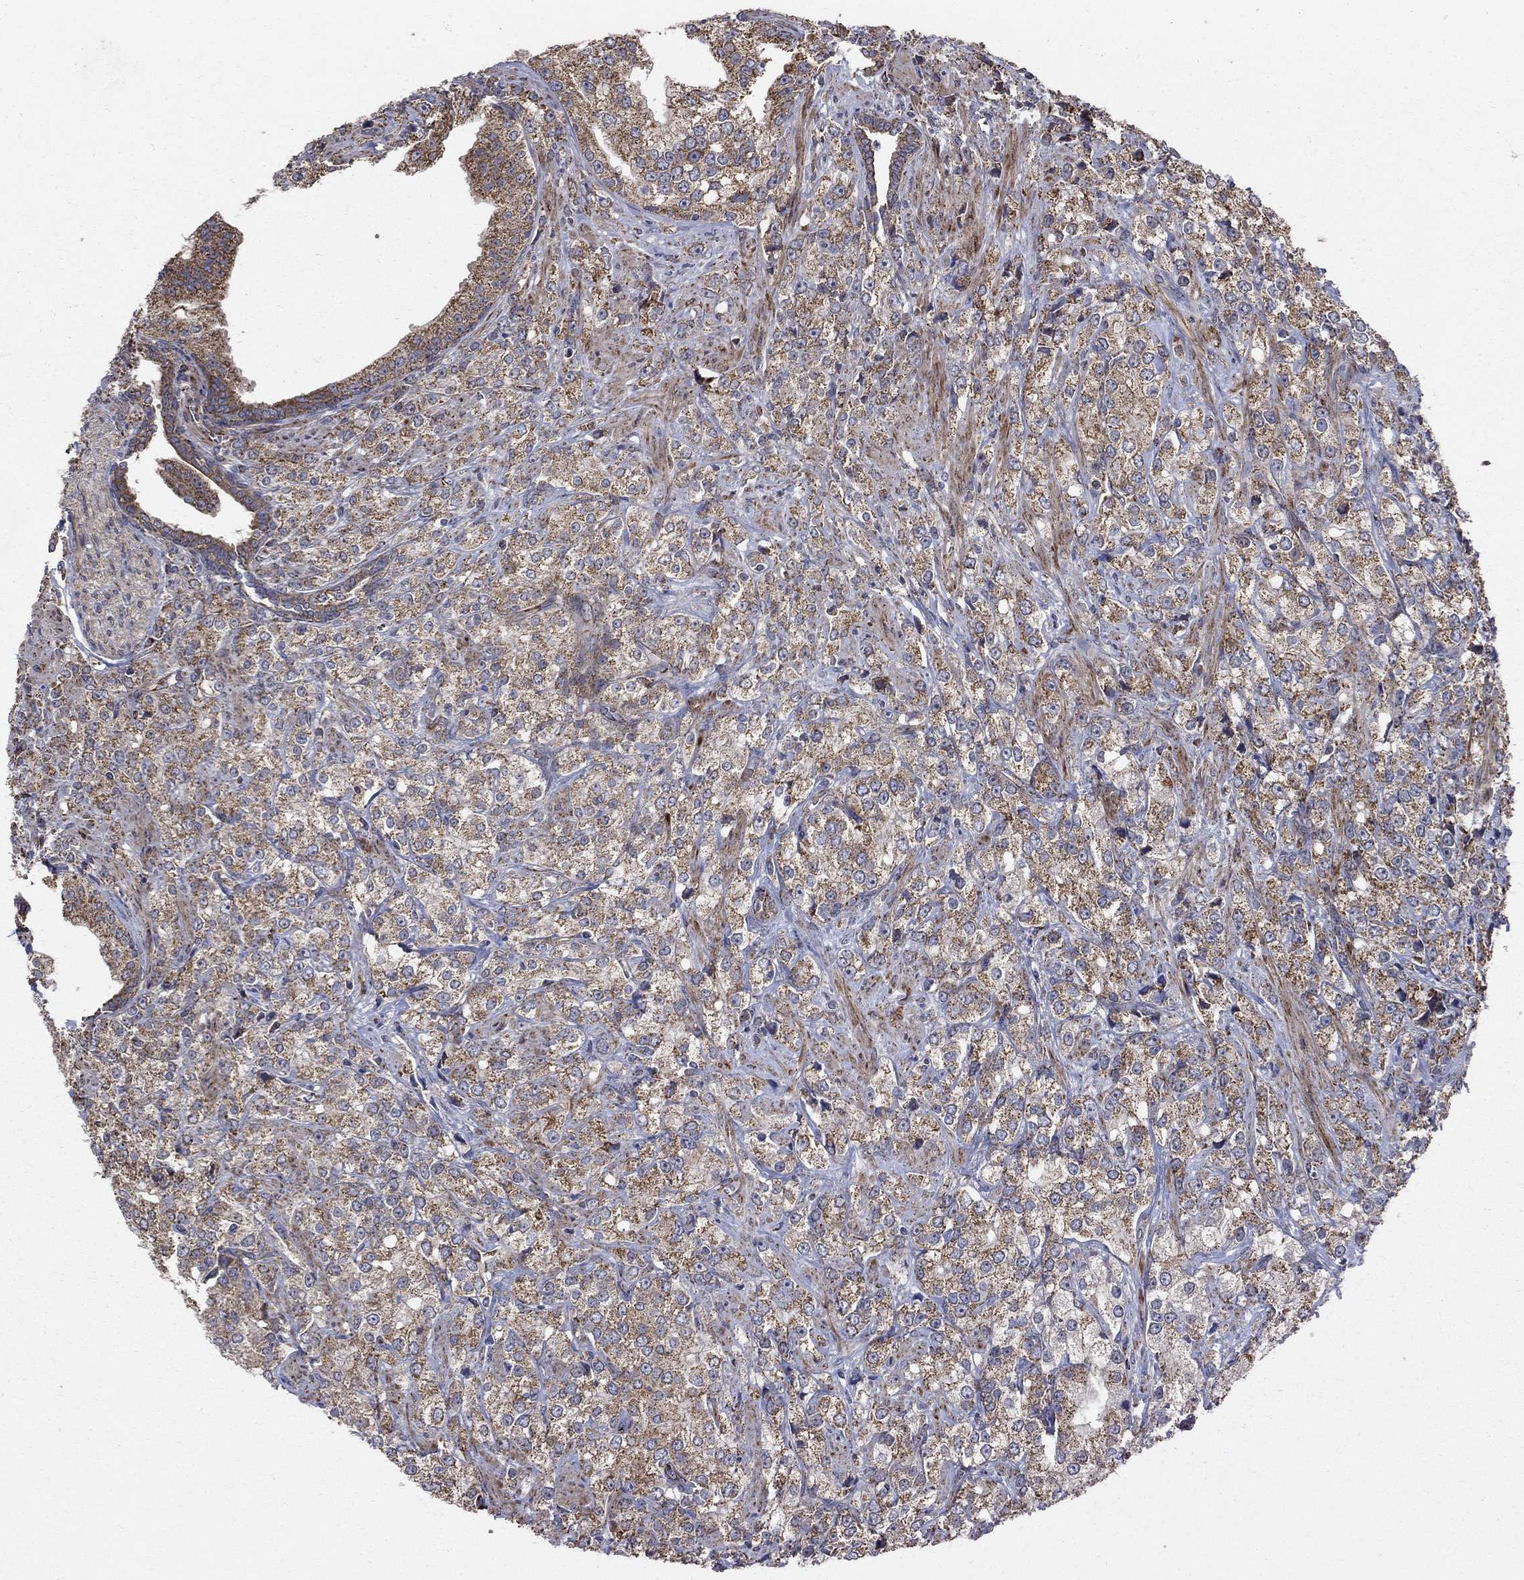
{"staining": {"intensity": "strong", "quantity": "<25%", "location": "cytoplasmic/membranous"}, "tissue": "prostate cancer", "cell_type": "Tumor cells", "image_type": "cancer", "snomed": [{"axis": "morphology", "description": "Adenocarcinoma, NOS"}, {"axis": "topography", "description": "Prostate and seminal vesicle, NOS"}, {"axis": "topography", "description": "Prostate"}], "caption": "Tumor cells demonstrate medium levels of strong cytoplasmic/membranous positivity in about <25% of cells in human prostate cancer (adenocarcinoma).", "gene": "NDUFS8", "patient": {"sex": "male", "age": 68}}